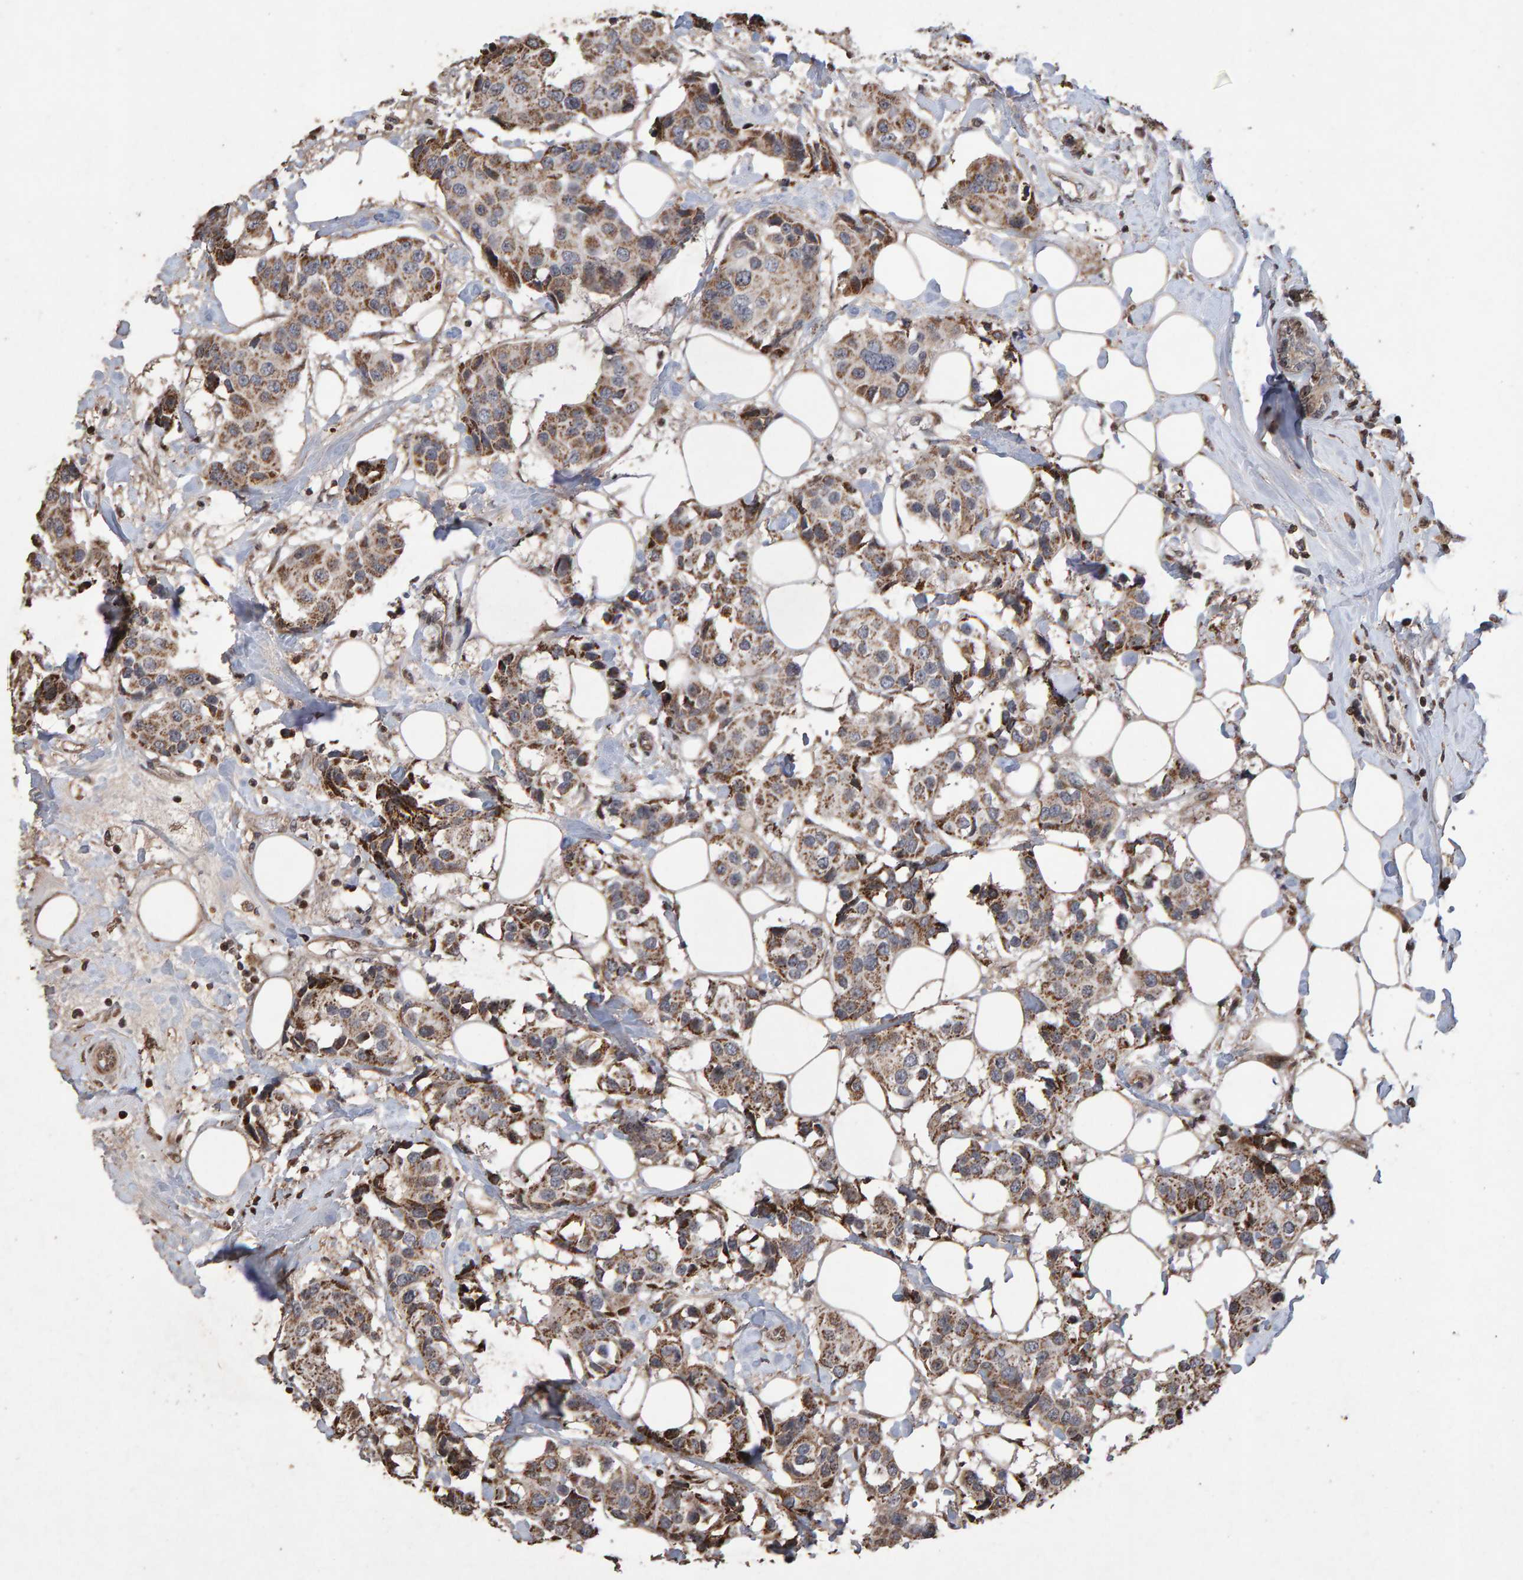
{"staining": {"intensity": "moderate", "quantity": ">75%", "location": "cytoplasmic/membranous"}, "tissue": "breast cancer", "cell_type": "Tumor cells", "image_type": "cancer", "snomed": [{"axis": "morphology", "description": "Normal tissue, NOS"}, {"axis": "morphology", "description": "Duct carcinoma"}, {"axis": "topography", "description": "Breast"}], "caption": "Intraductal carcinoma (breast) was stained to show a protein in brown. There is medium levels of moderate cytoplasmic/membranous positivity in about >75% of tumor cells.", "gene": "OSBP2", "patient": {"sex": "female", "age": 39}}